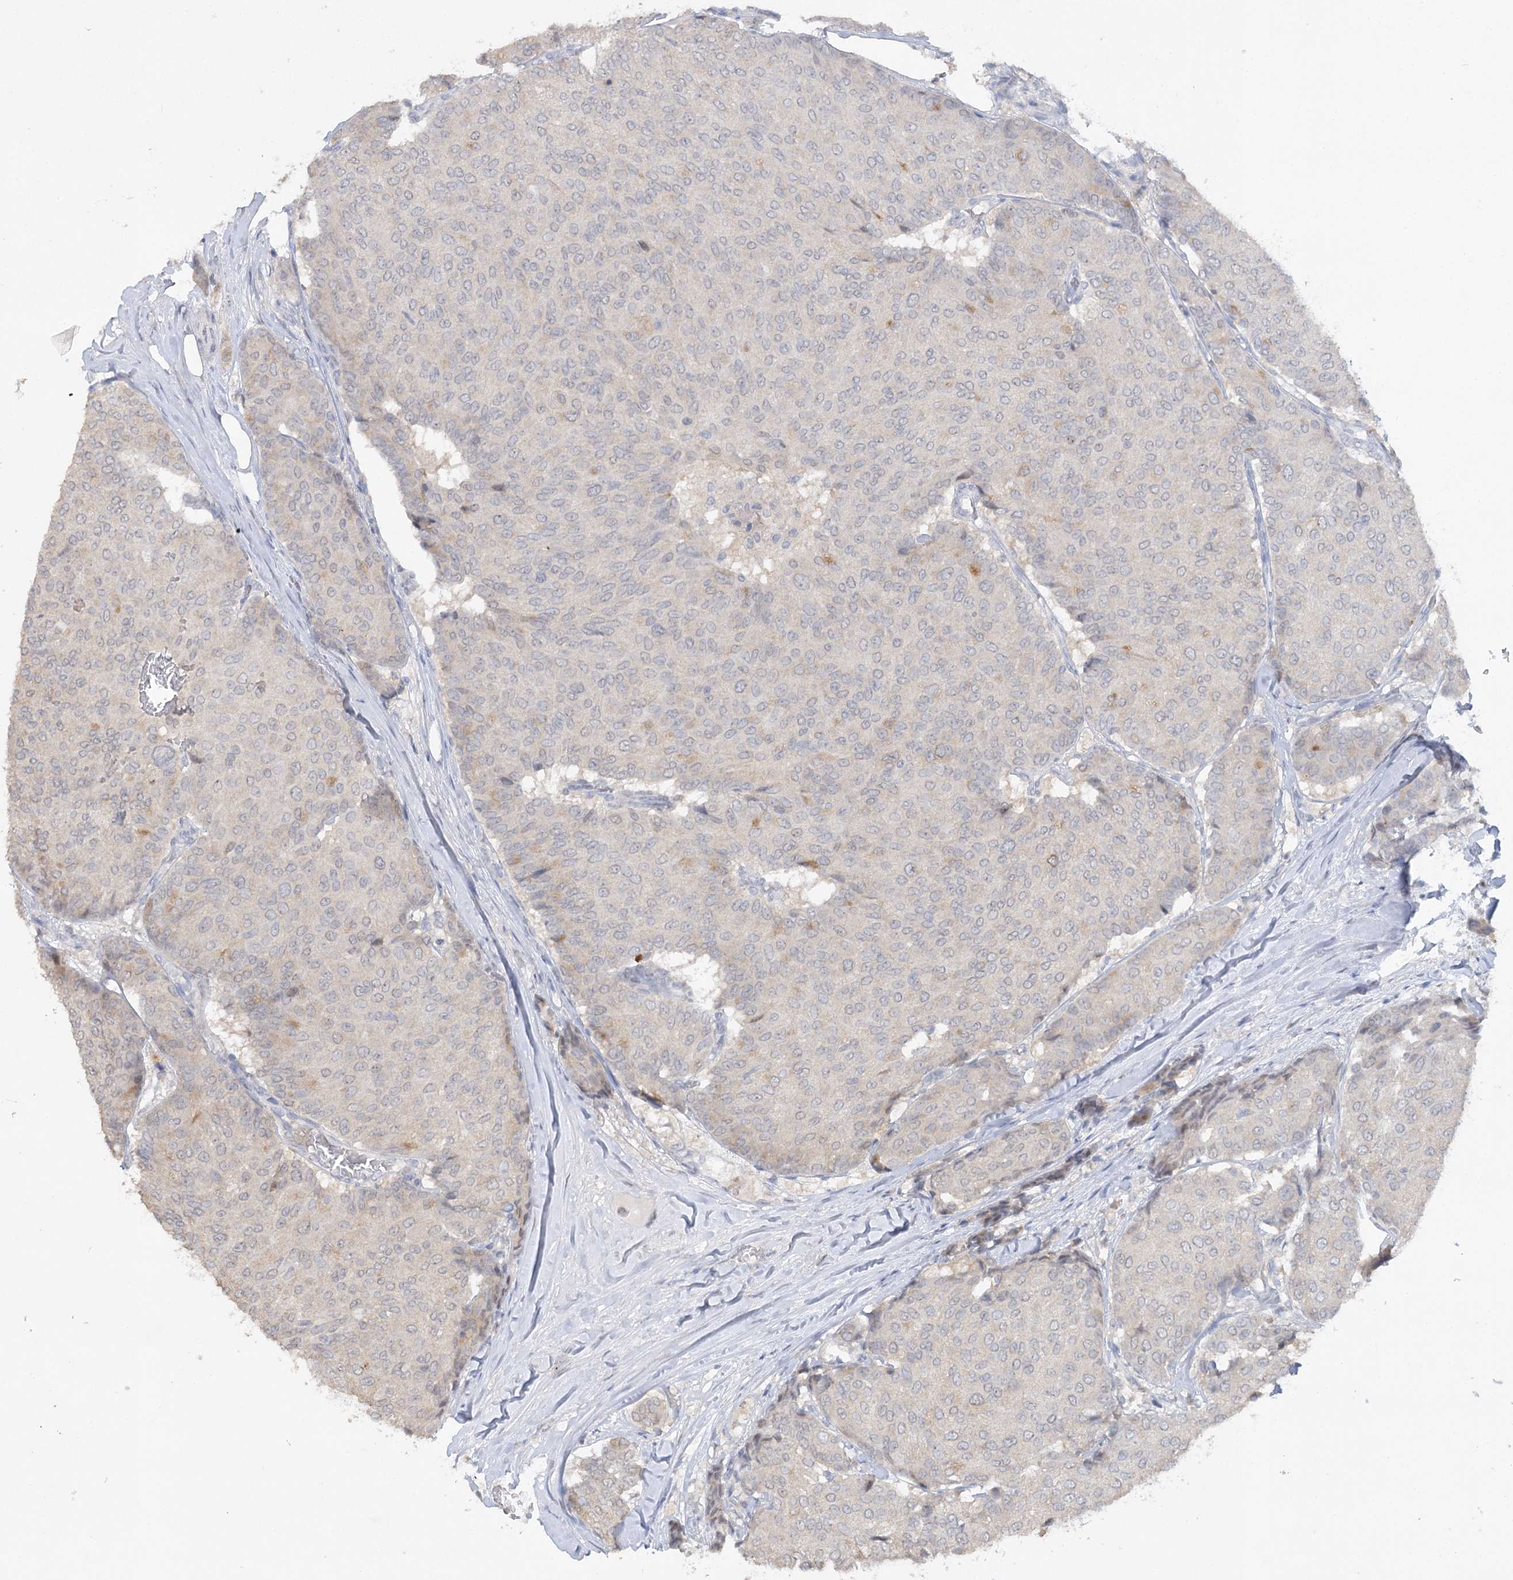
{"staining": {"intensity": "negative", "quantity": "none", "location": "none"}, "tissue": "breast cancer", "cell_type": "Tumor cells", "image_type": "cancer", "snomed": [{"axis": "morphology", "description": "Duct carcinoma"}, {"axis": "topography", "description": "Breast"}], "caption": "Immunohistochemical staining of human breast cancer displays no significant staining in tumor cells.", "gene": "TRAF3IP1", "patient": {"sex": "female", "age": 75}}